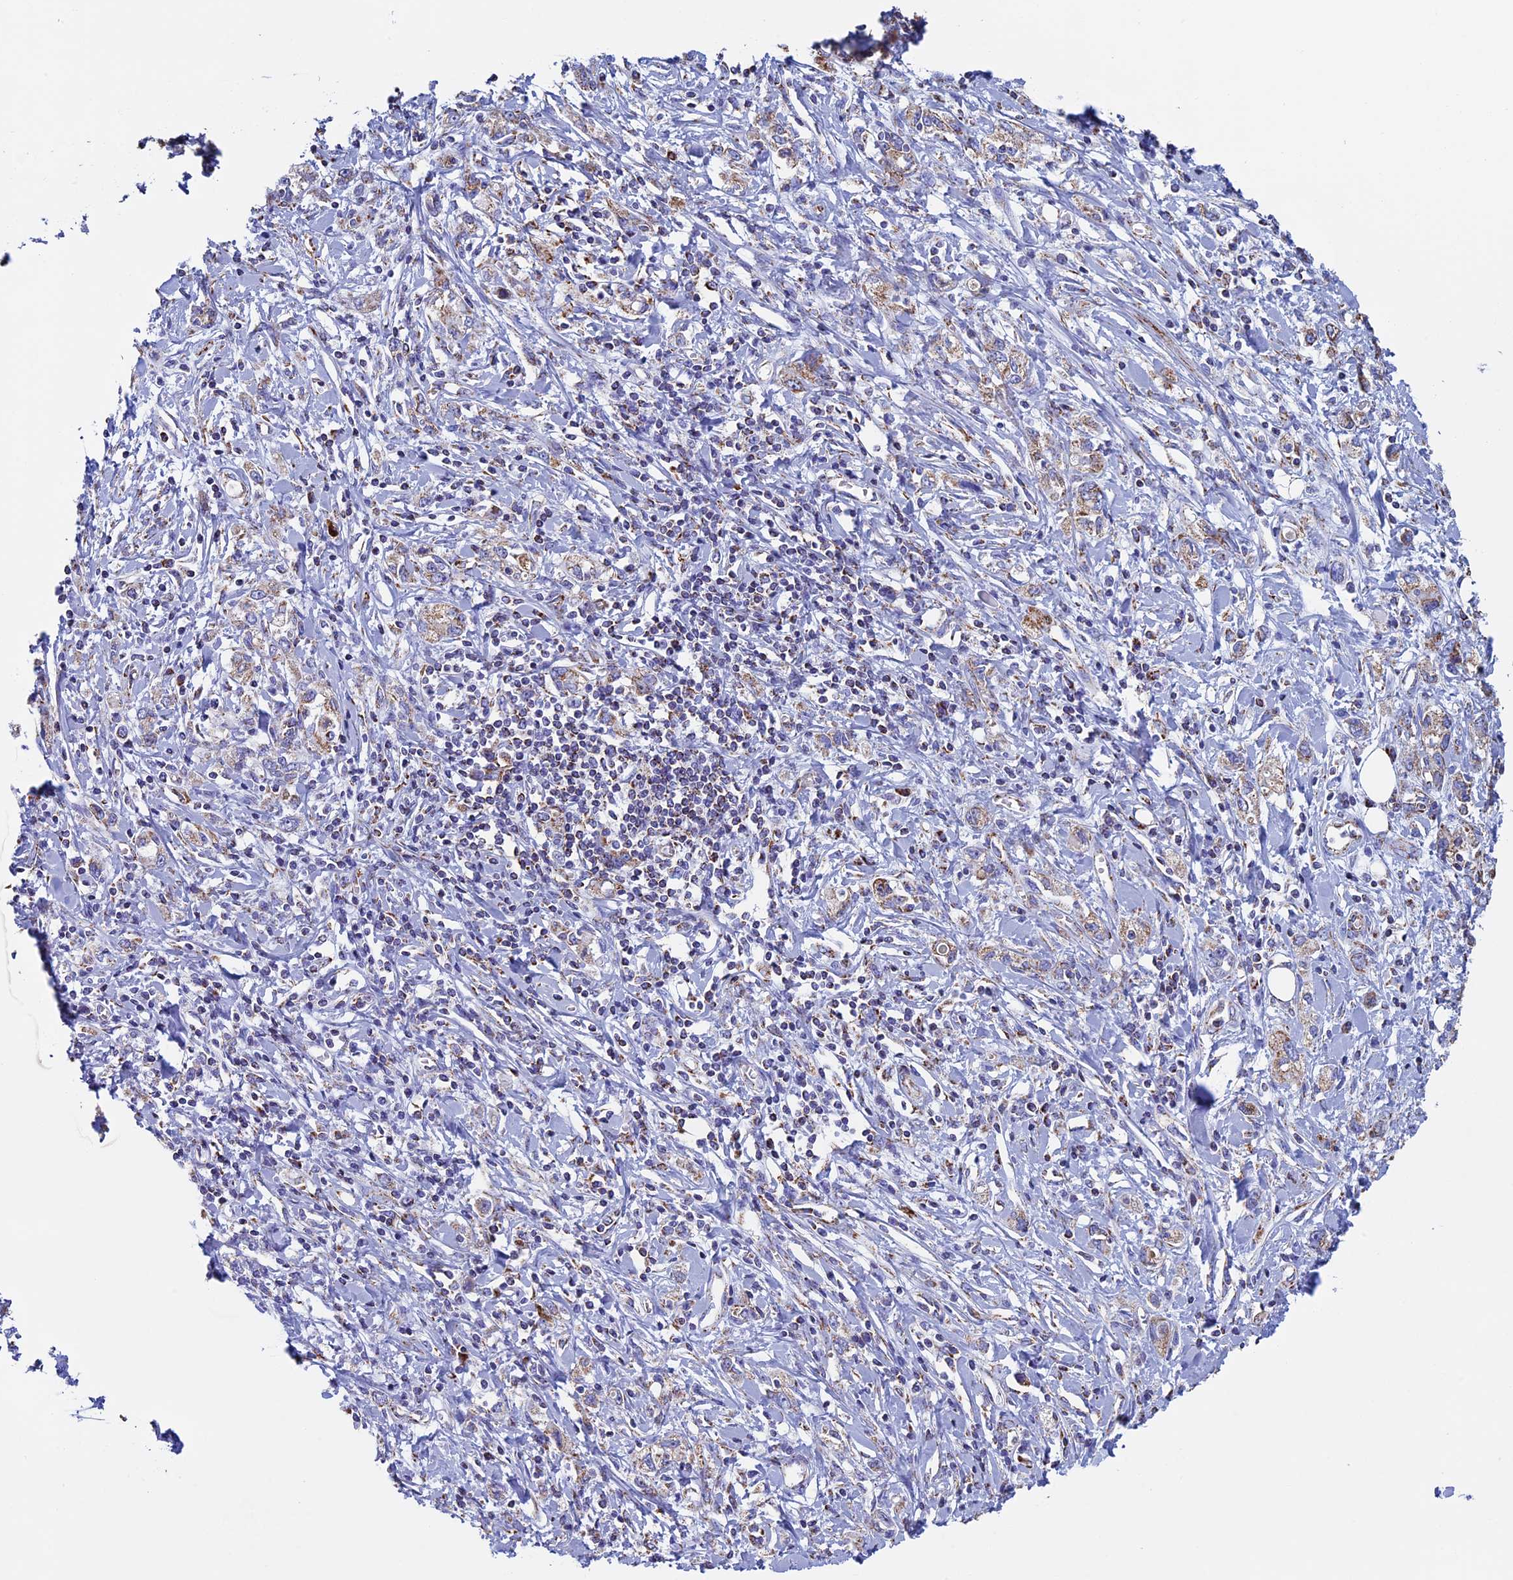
{"staining": {"intensity": "weak", "quantity": "25%-75%", "location": "cytoplasmic/membranous"}, "tissue": "stomach cancer", "cell_type": "Tumor cells", "image_type": "cancer", "snomed": [{"axis": "morphology", "description": "Adenocarcinoma, NOS"}, {"axis": "topography", "description": "Stomach"}], "caption": "Immunohistochemical staining of human stomach adenocarcinoma displays weak cytoplasmic/membranous protein expression in about 25%-75% of tumor cells. (DAB (3,3'-diaminobenzidine) = brown stain, brightfield microscopy at high magnification).", "gene": "UQCRFS1", "patient": {"sex": "female", "age": 76}}